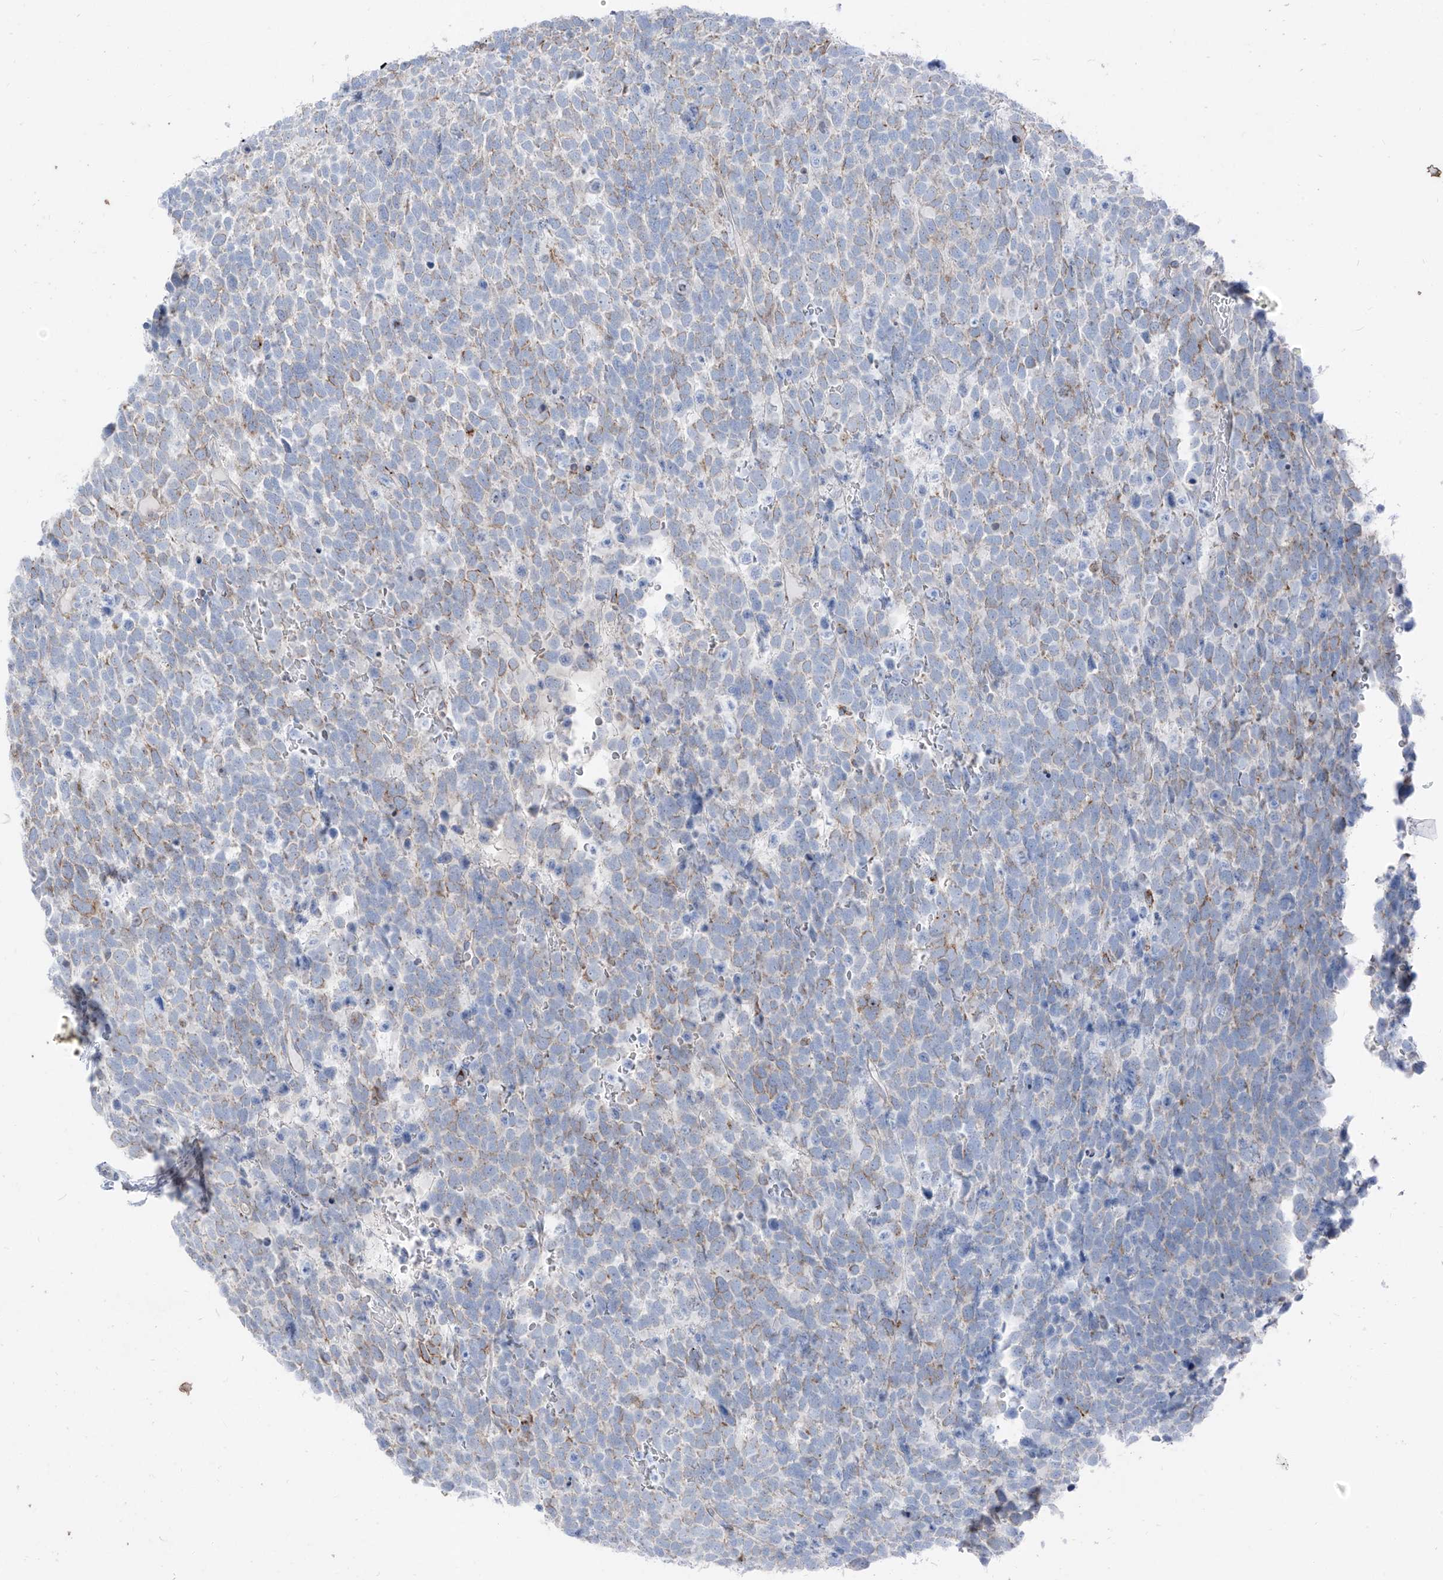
{"staining": {"intensity": "weak", "quantity": "25%-75%", "location": "cytoplasmic/membranous"}, "tissue": "urothelial cancer", "cell_type": "Tumor cells", "image_type": "cancer", "snomed": [{"axis": "morphology", "description": "Urothelial carcinoma, High grade"}, {"axis": "topography", "description": "Urinary bladder"}], "caption": "Weak cytoplasmic/membranous expression is seen in about 25%-75% of tumor cells in urothelial cancer.", "gene": "GPR137C", "patient": {"sex": "female", "age": 82}}